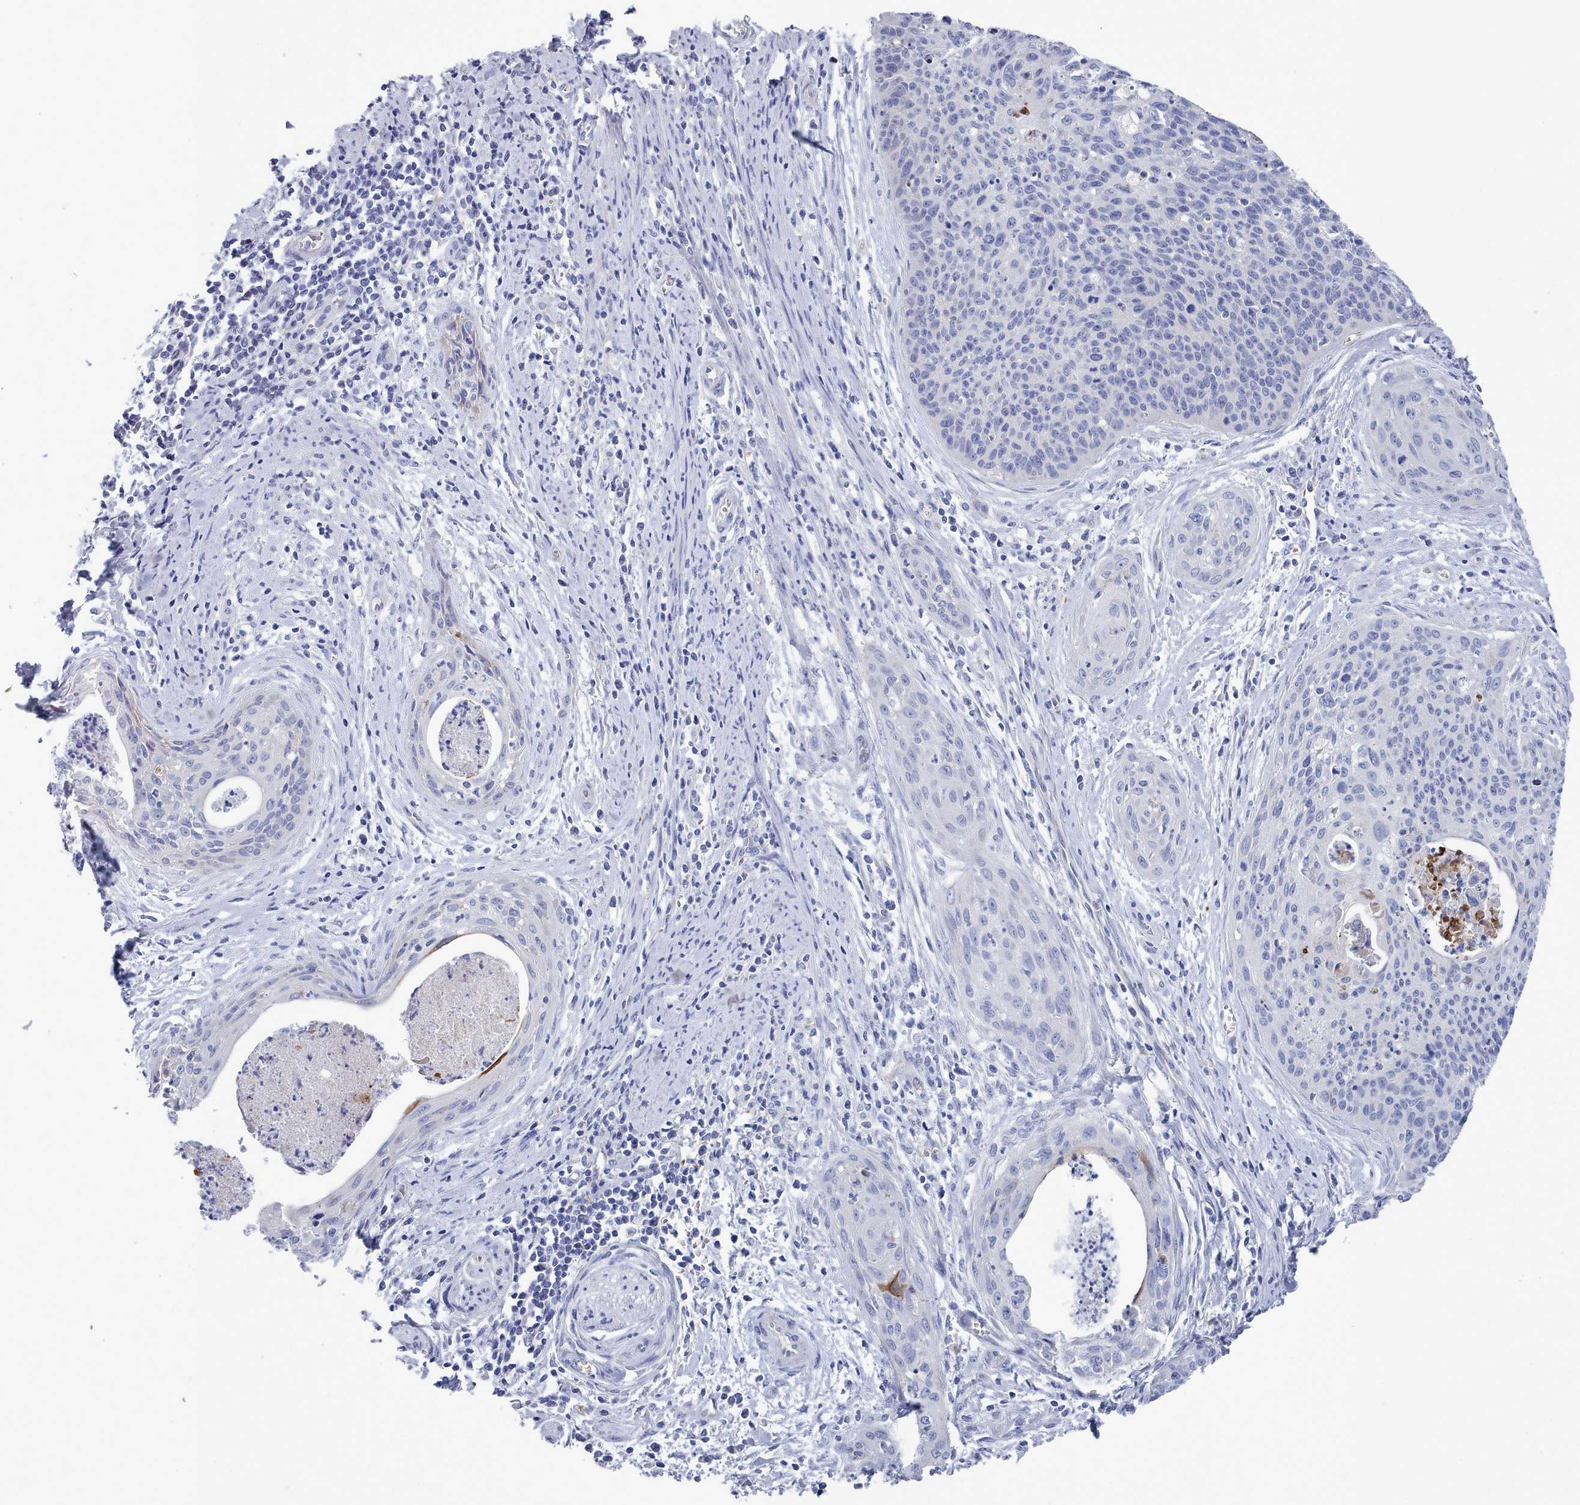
{"staining": {"intensity": "negative", "quantity": "none", "location": "none"}, "tissue": "cervical cancer", "cell_type": "Tumor cells", "image_type": "cancer", "snomed": [{"axis": "morphology", "description": "Squamous cell carcinoma, NOS"}, {"axis": "topography", "description": "Cervix"}], "caption": "This micrograph is of cervical cancer stained with immunohistochemistry to label a protein in brown with the nuclei are counter-stained blue. There is no expression in tumor cells.", "gene": "PDE4C", "patient": {"sex": "female", "age": 55}}